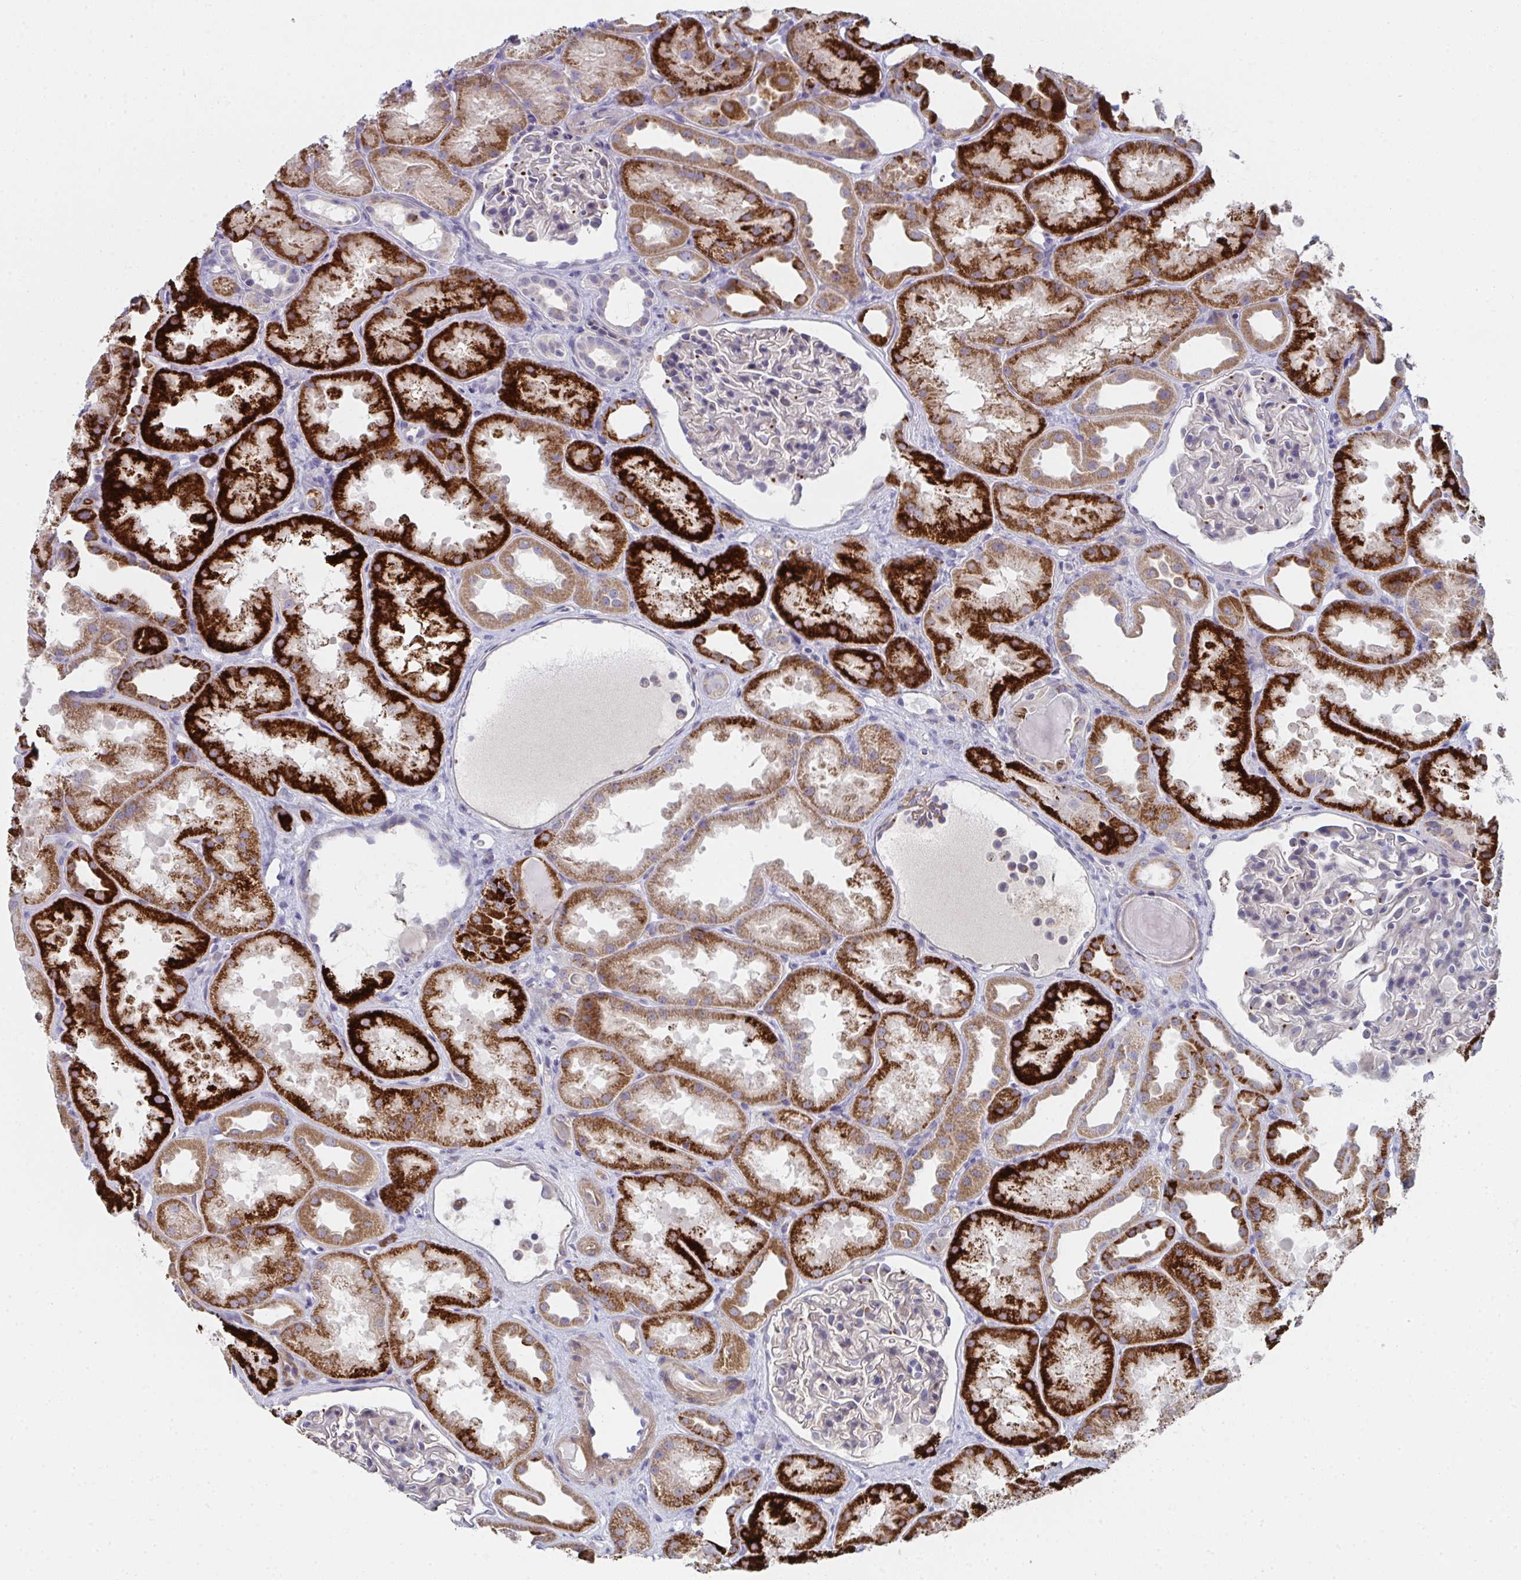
{"staining": {"intensity": "moderate", "quantity": "<25%", "location": "cytoplasmic/membranous"}, "tissue": "kidney", "cell_type": "Cells in glomeruli", "image_type": "normal", "snomed": [{"axis": "morphology", "description": "Normal tissue, NOS"}, {"axis": "topography", "description": "Kidney"}], "caption": "A brown stain shows moderate cytoplasmic/membranous staining of a protein in cells in glomeruli of unremarkable kidney.", "gene": "VWDE", "patient": {"sex": "male", "age": 61}}